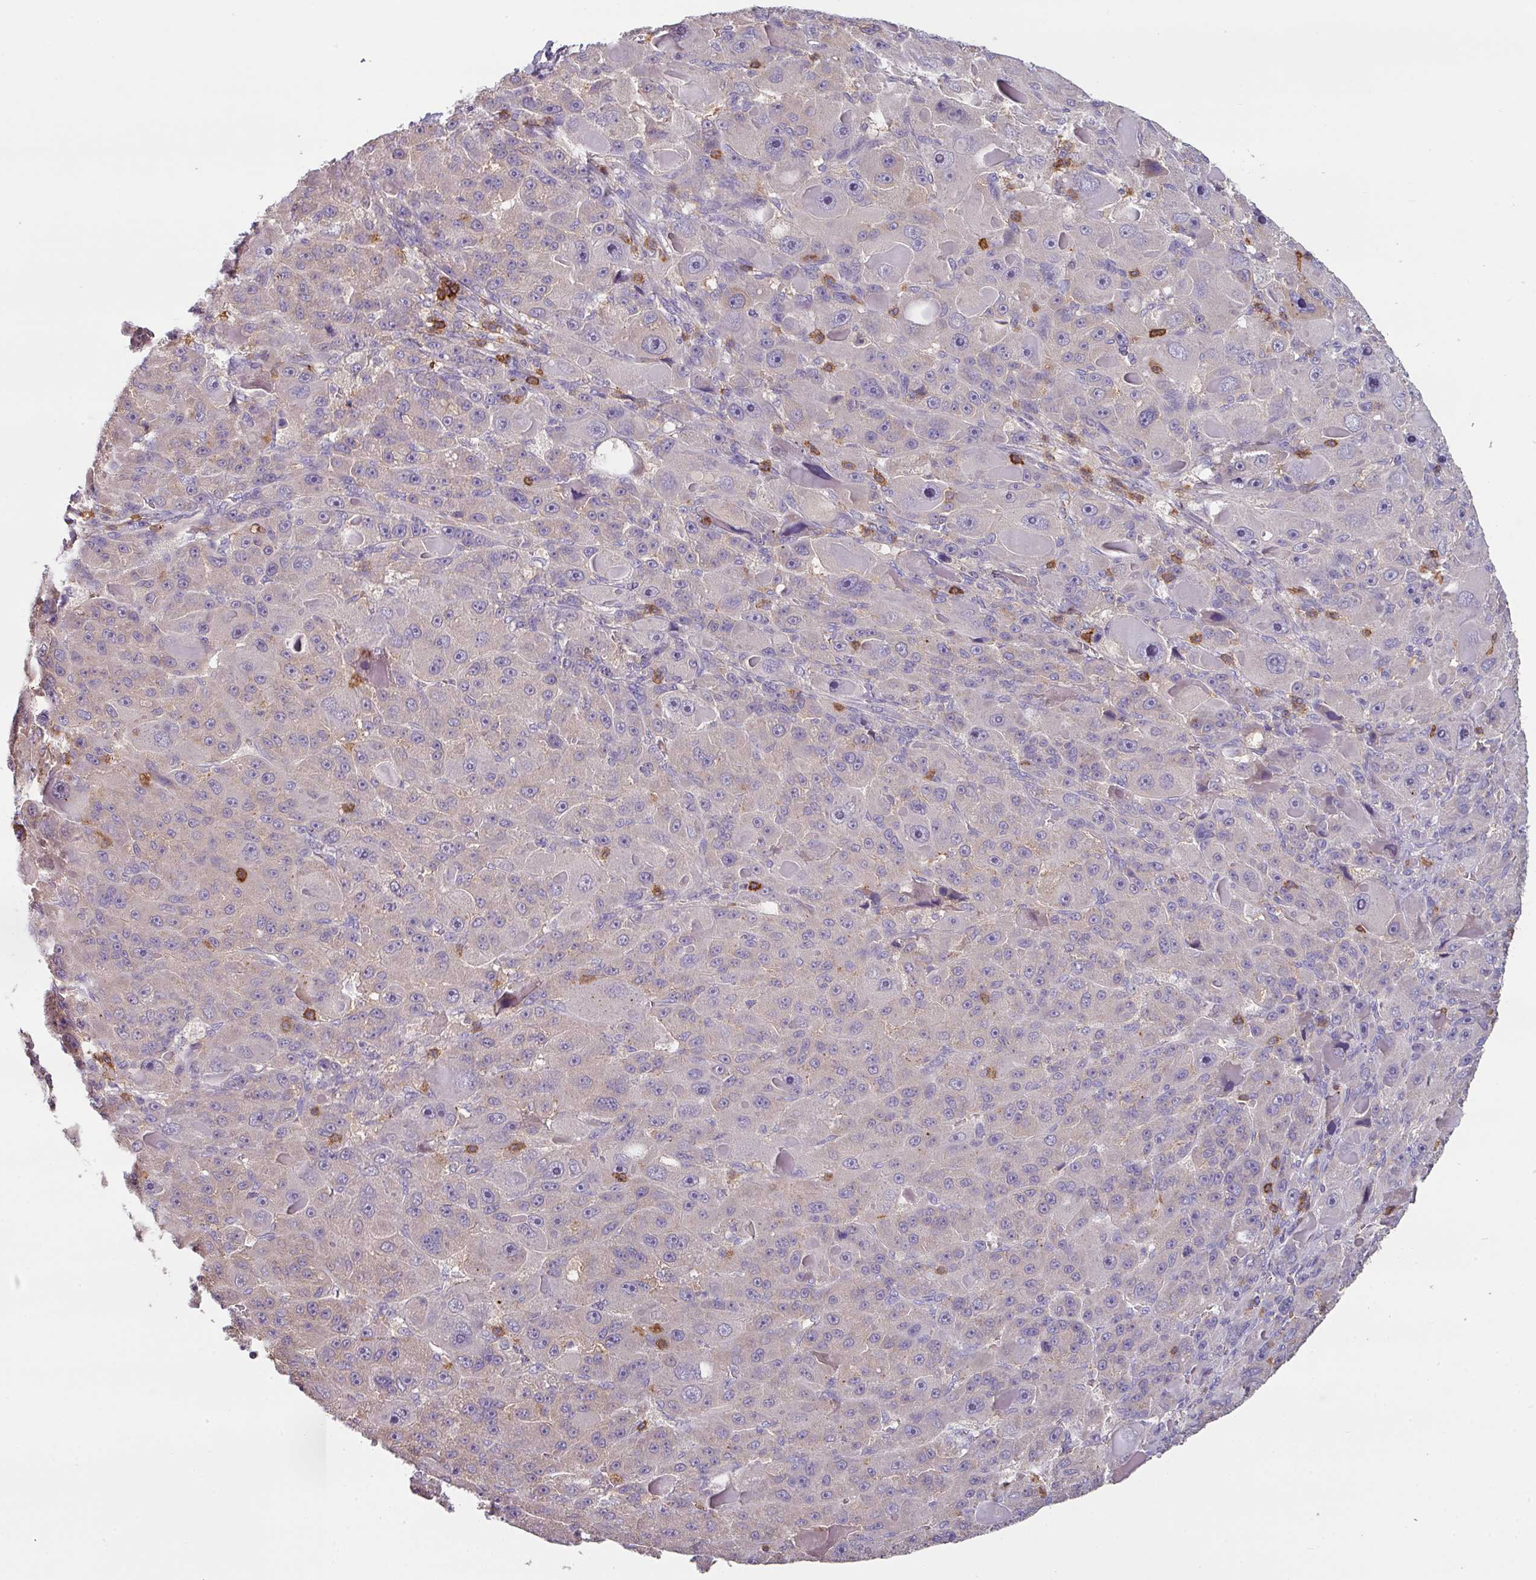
{"staining": {"intensity": "negative", "quantity": "none", "location": "none"}, "tissue": "liver cancer", "cell_type": "Tumor cells", "image_type": "cancer", "snomed": [{"axis": "morphology", "description": "Carcinoma, Hepatocellular, NOS"}, {"axis": "topography", "description": "Liver"}], "caption": "Immunohistochemical staining of human hepatocellular carcinoma (liver) exhibits no significant expression in tumor cells. Brightfield microscopy of immunohistochemistry stained with DAB (3,3'-diaminobenzidine) (brown) and hematoxylin (blue), captured at high magnification.", "gene": "CD3G", "patient": {"sex": "male", "age": 76}}